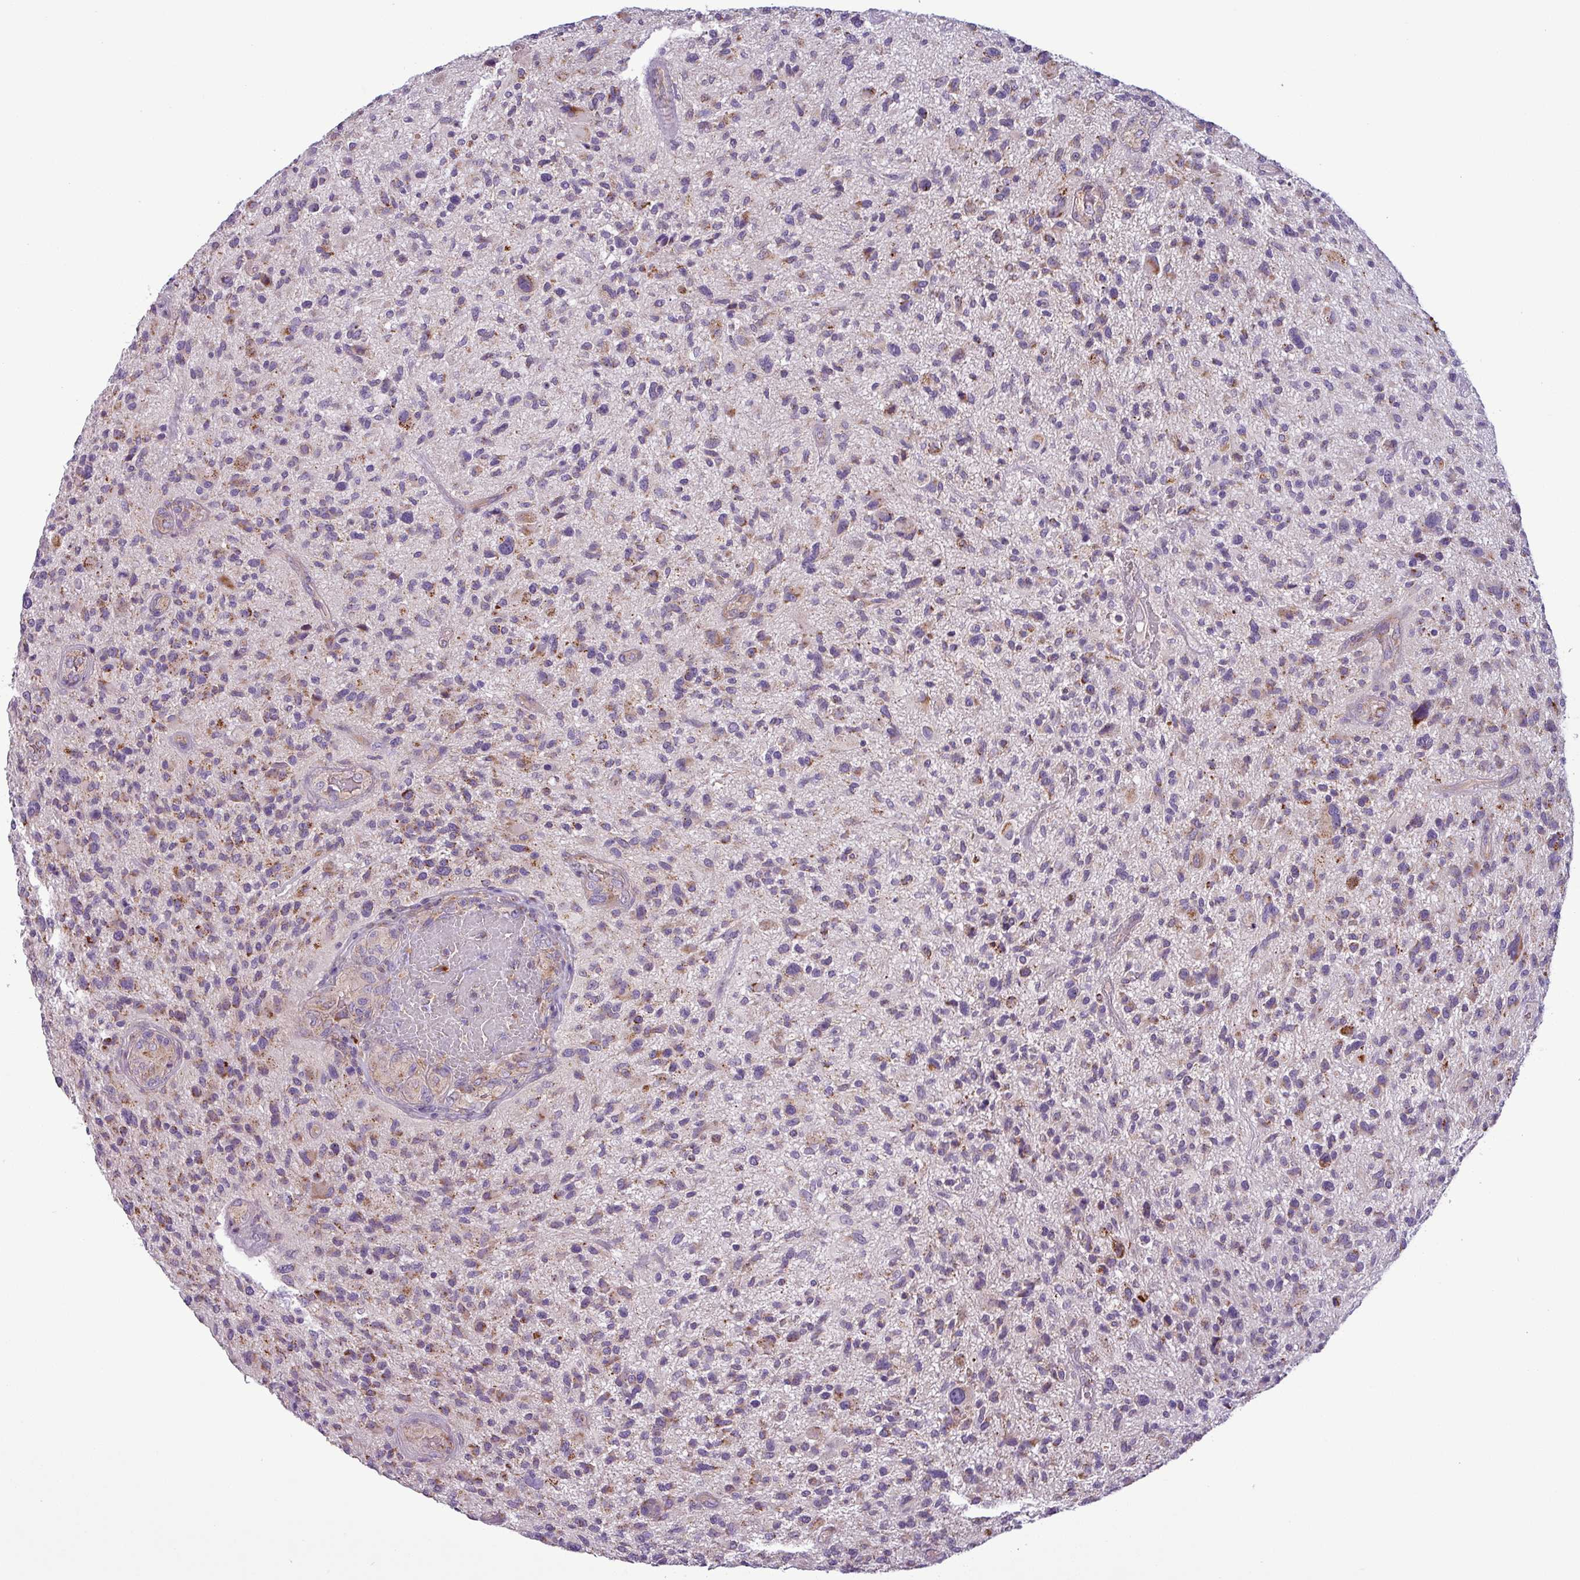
{"staining": {"intensity": "moderate", "quantity": "25%-75%", "location": "cytoplasmic/membranous"}, "tissue": "glioma", "cell_type": "Tumor cells", "image_type": "cancer", "snomed": [{"axis": "morphology", "description": "Glioma, malignant, High grade"}, {"axis": "topography", "description": "Brain"}], "caption": "Approximately 25%-75% of tumor cells in human glioma reveal moderate cytoplasmic/membranous protein expression as visualized by brown immunohistochemical staining.", "gene": "PNMA6A", "patient": {"sex": "male", "age": 47}}